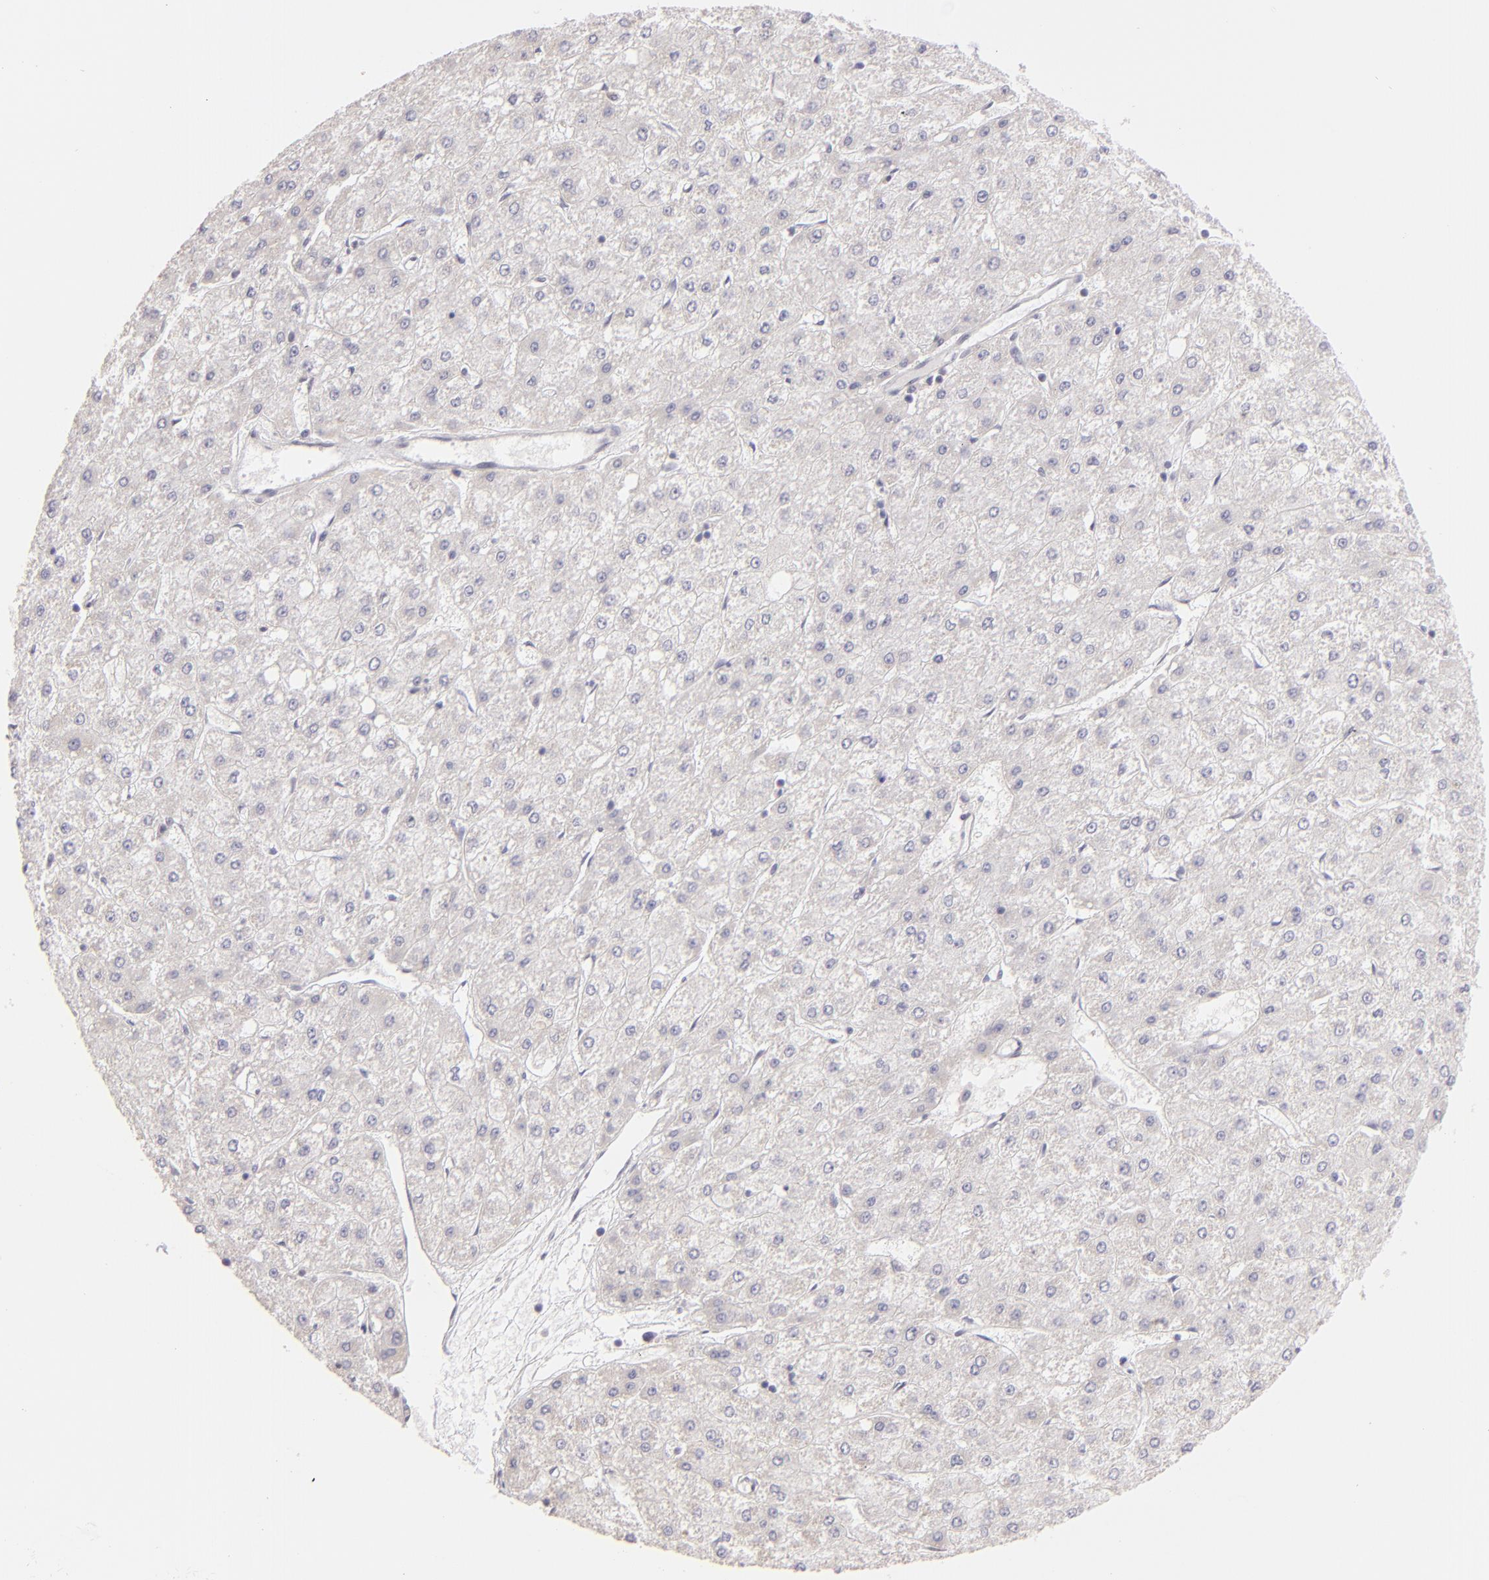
{"staining": {"intensity": "negative", "quantity": "none", "location": "none"}, "tissue": "liver cancer", "cell_type": "Tumor cells", "image_type": "cancer", "snomed": [{"axis": "morphology", "description": "Carcinoma, Hepatocellular, NOS"}, {"axis": "topography", "description": "Liver"}], "caption": "Human liver cancer (hepatocellular carcinoma) stained for a protein using IHC exhibits no positivity in tumor cells.", "gene": "MAGEA1", "patient": {"sex": "female", "age": 52}}